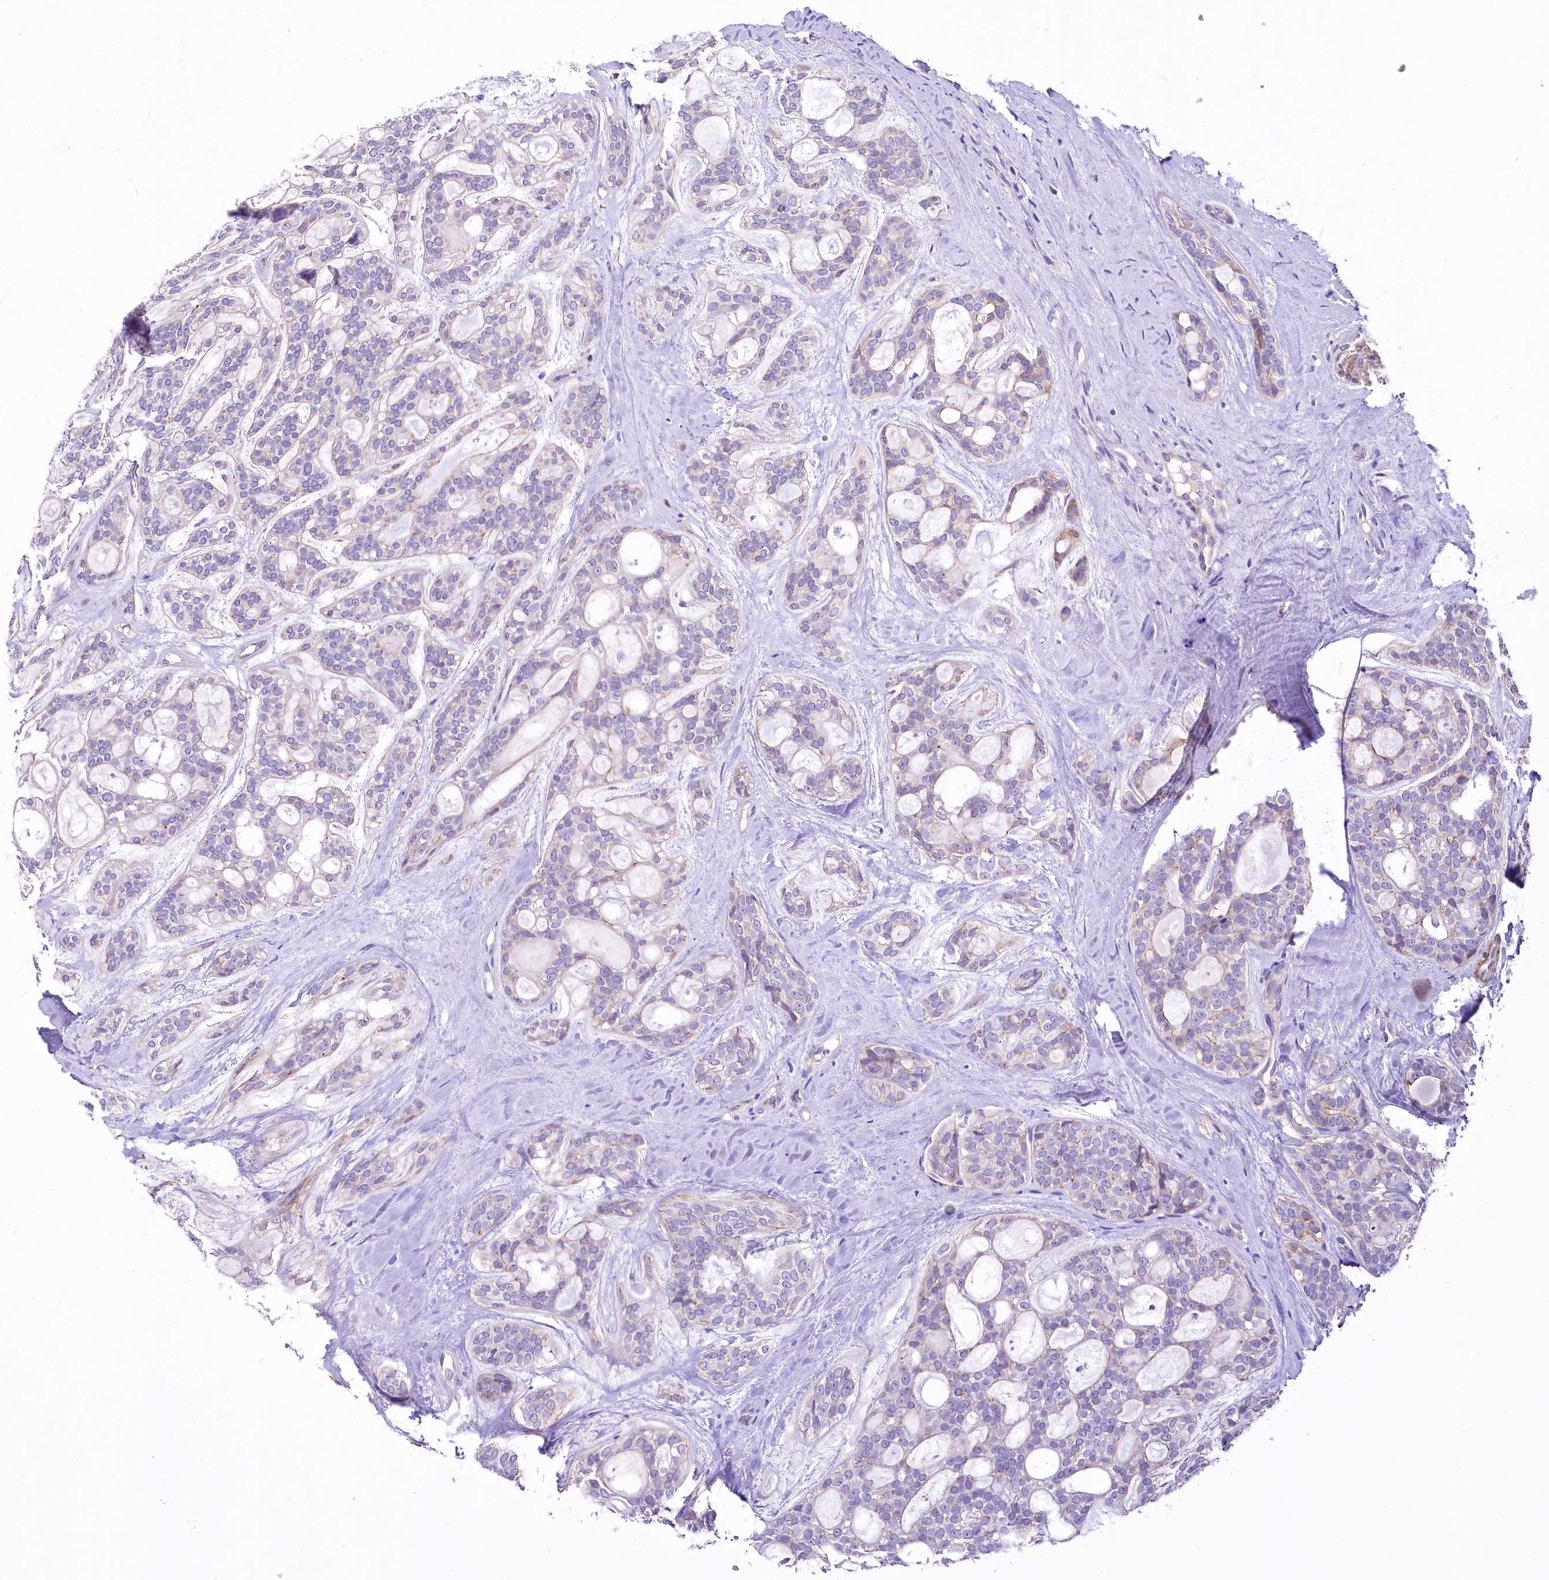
{"staining": {"intensity": "negative", "quantity": "none", "location": "none"}, "tissue": "head and neck cancer", "cell_type": "Tumor cells", "image_type": "cancer", "snomed": [{"axis": "morphology", "description": "Adenocarcinoma, NOS"}, {"axis": "topography", "description": "Head-Neck"}], "caption": "High power microscopy micrograph of an IHC image of head and neck cancer (adenocarcinoma), revealing no significant staining in tumor cells.", "gene": "RDH16", "patient": {"sex": "male", "age": 66}}